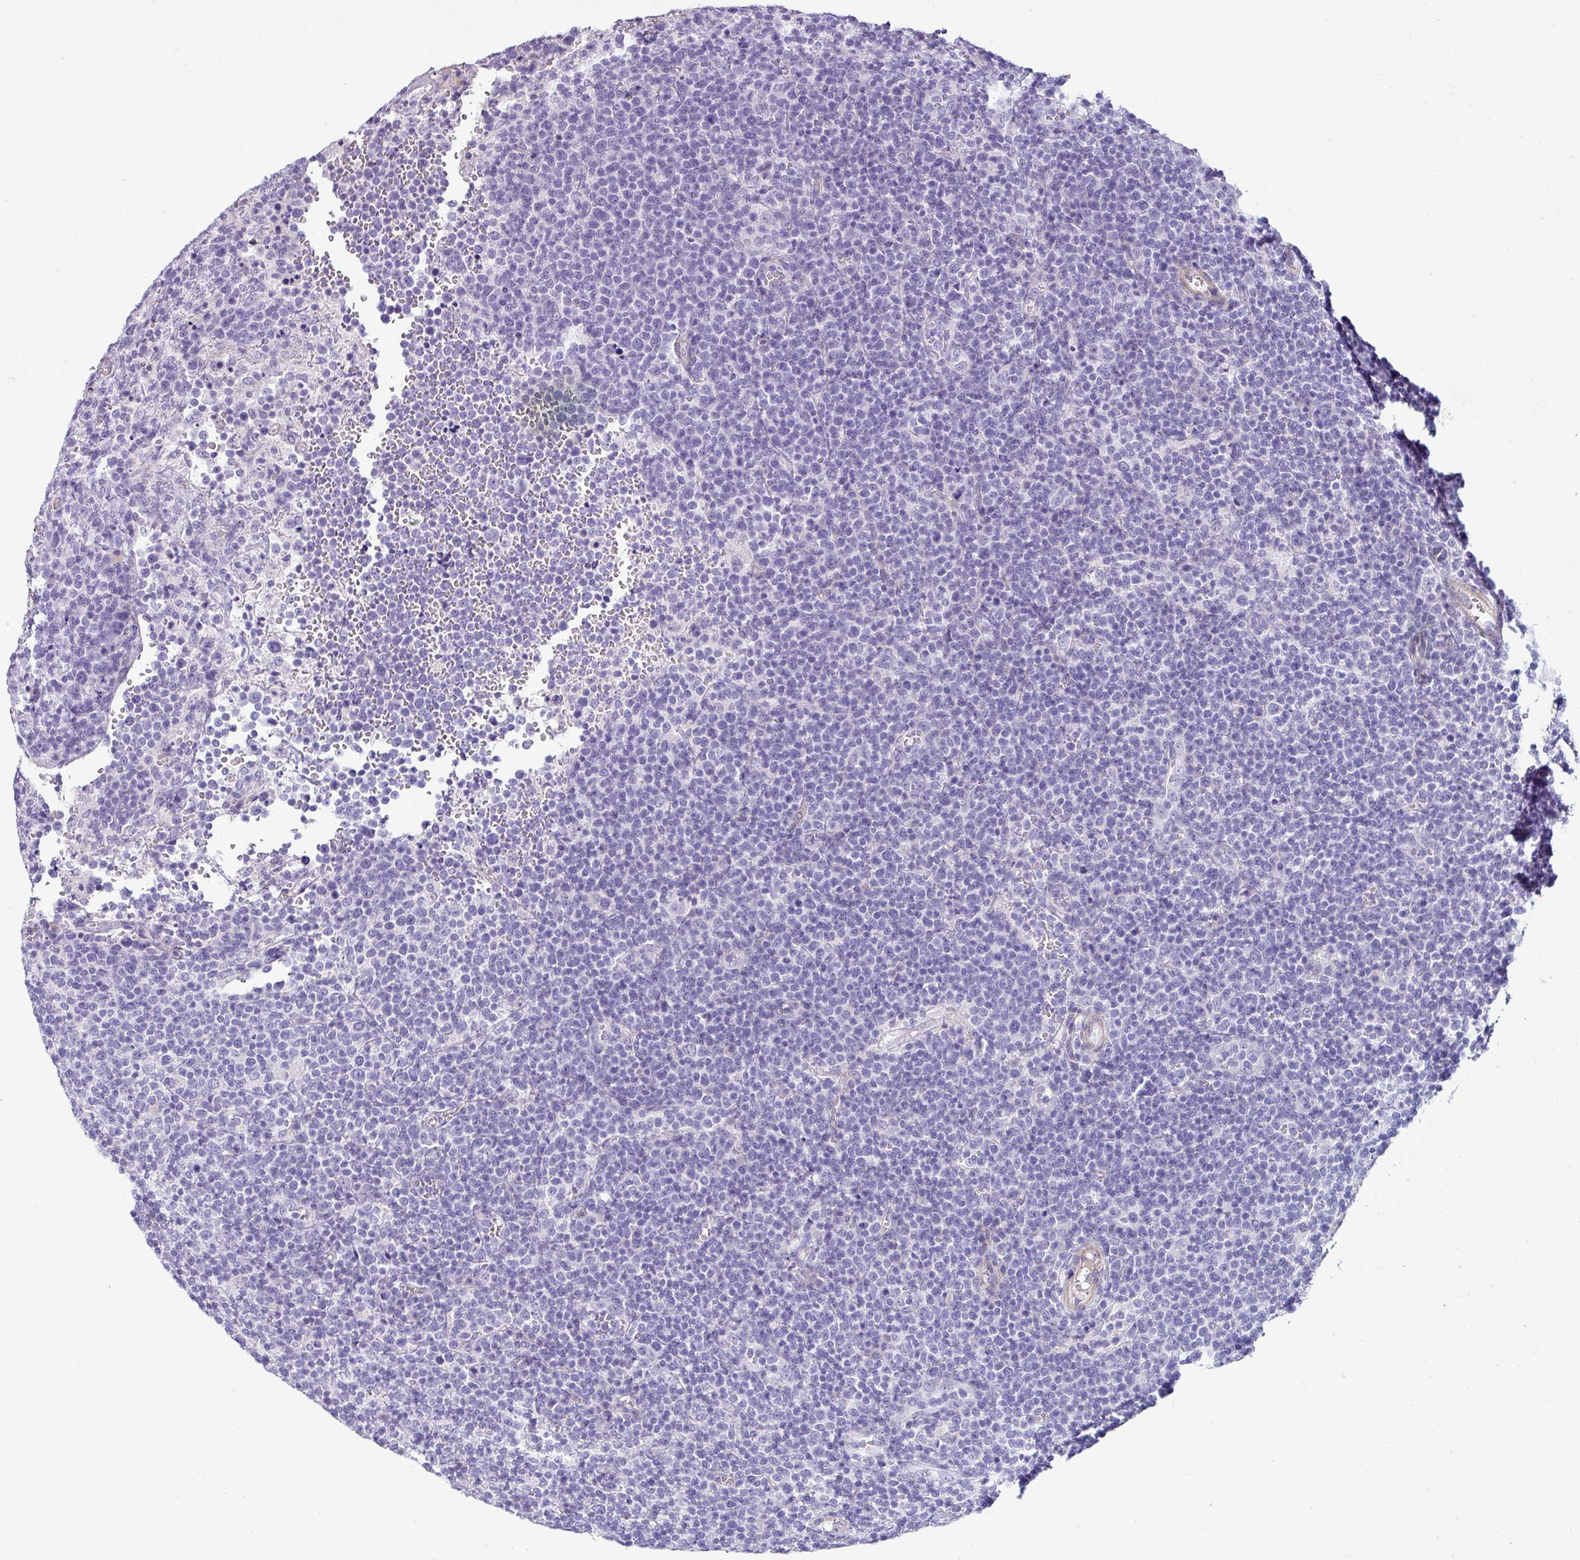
{"staining": {"intensity": "negative", "quantity": "none", "location": "none"}, "tissue": "lymphoma", "cell_type": "Tumor cells", "image_type": "cancer", "snomed": [{"axis": "morphology", "description": "Malignant lymphoma, non-Hodgkin's type, High grade"}, {"axis": "topography", "description": "Lymph node"}], "caption": "Tumor cells are negative for brown protein staining in lymphoma.", "gene": "VCX2", "patient": {"sex": "male", "age": 61}}